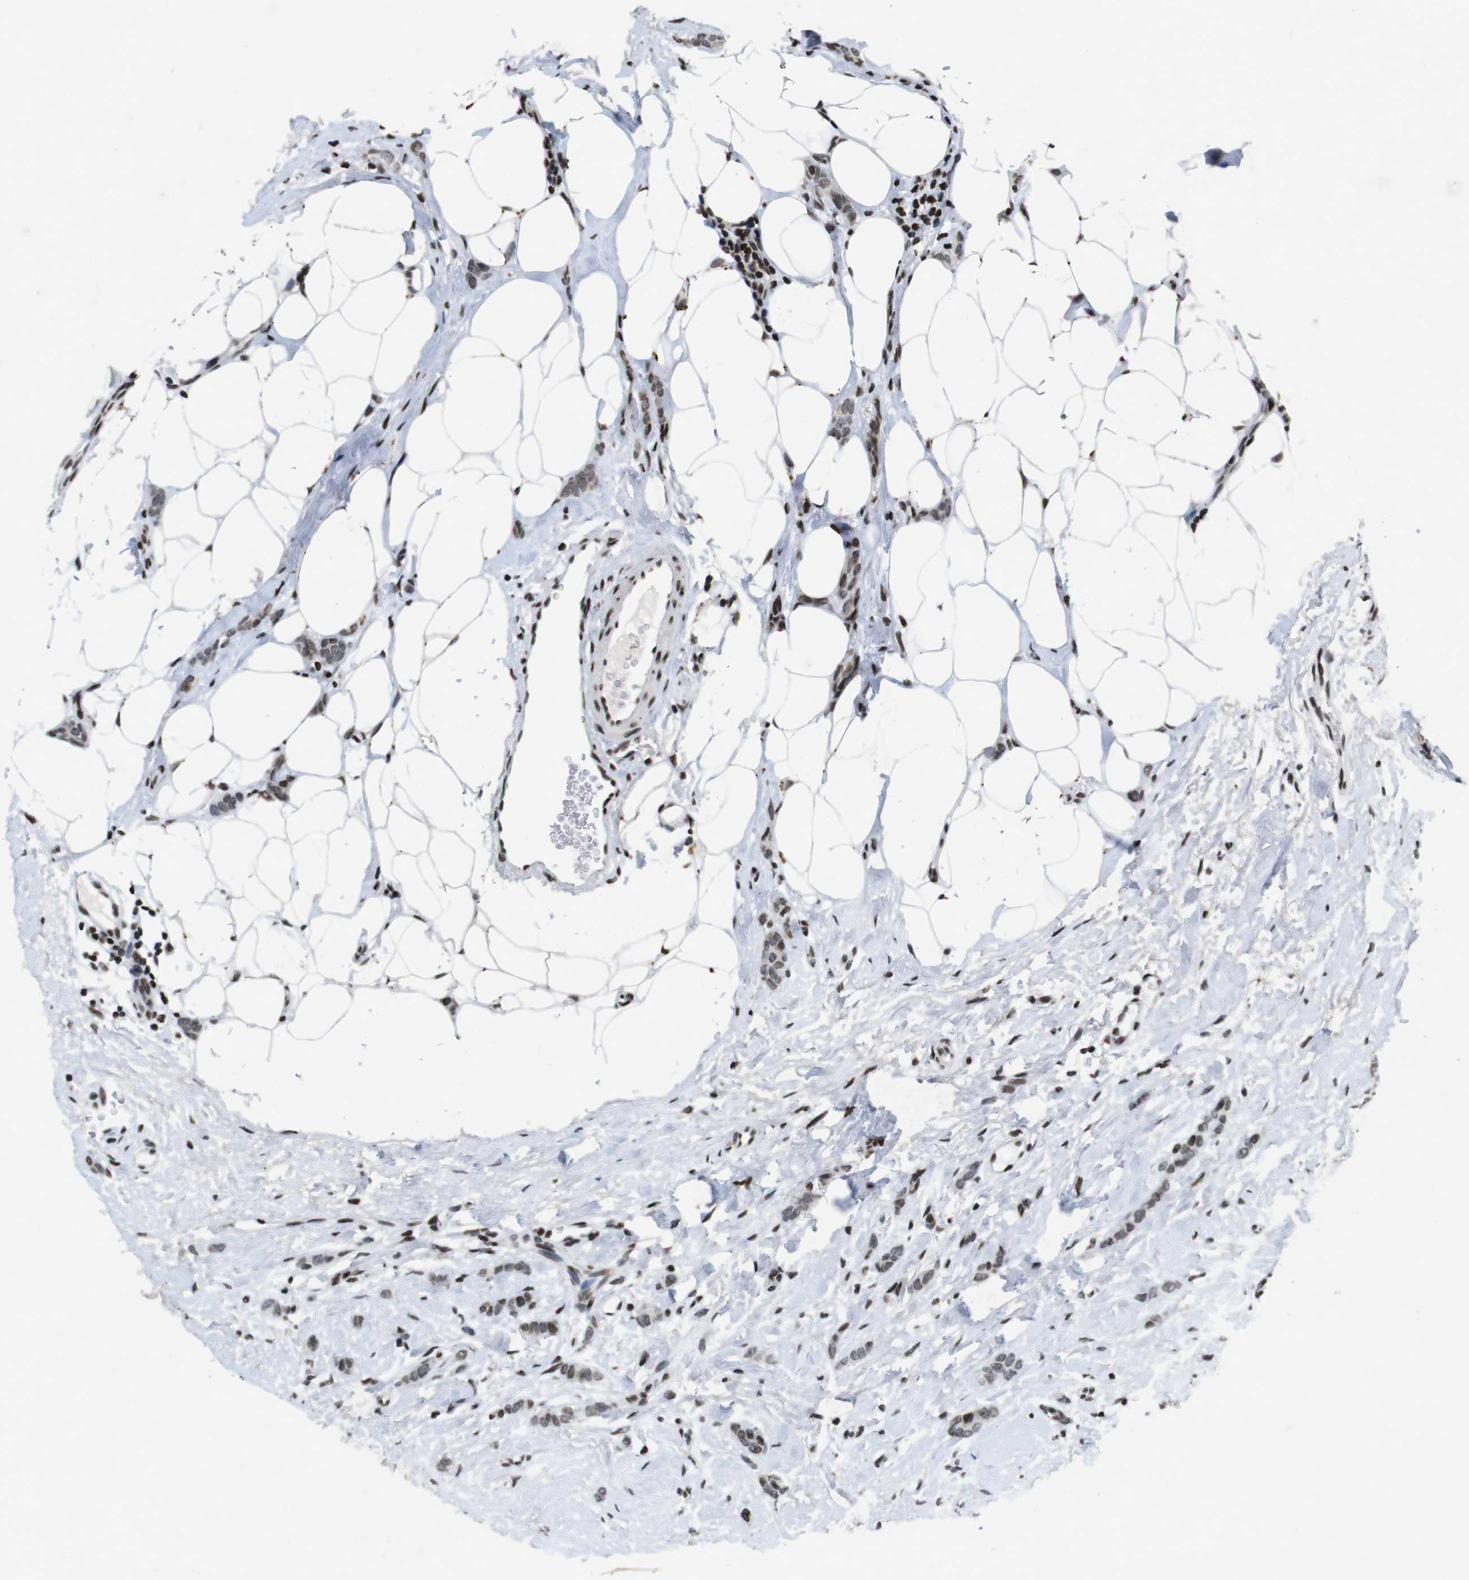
{"staining": {"intensity": "moderate", "quantity": ">75%", "location": "nuclear"}, "tissue": "breast cancer", "cell_type": "Tumor cells", "image_type": "cancer", "snomed": [{"axis": "morphology", "description": "Lobular carcinoma"}, {"axis": "topography", "description": "Skin"}, {"axis": "topography", "description": "Breast"}], "caption": "The photomicrograph displays staining of breast cancer, revealing moderate nuclear protein staining (brown color) within tumor cells.", "gene": "MAGEH1", "patient": {"sex": "female", "age": 46}}